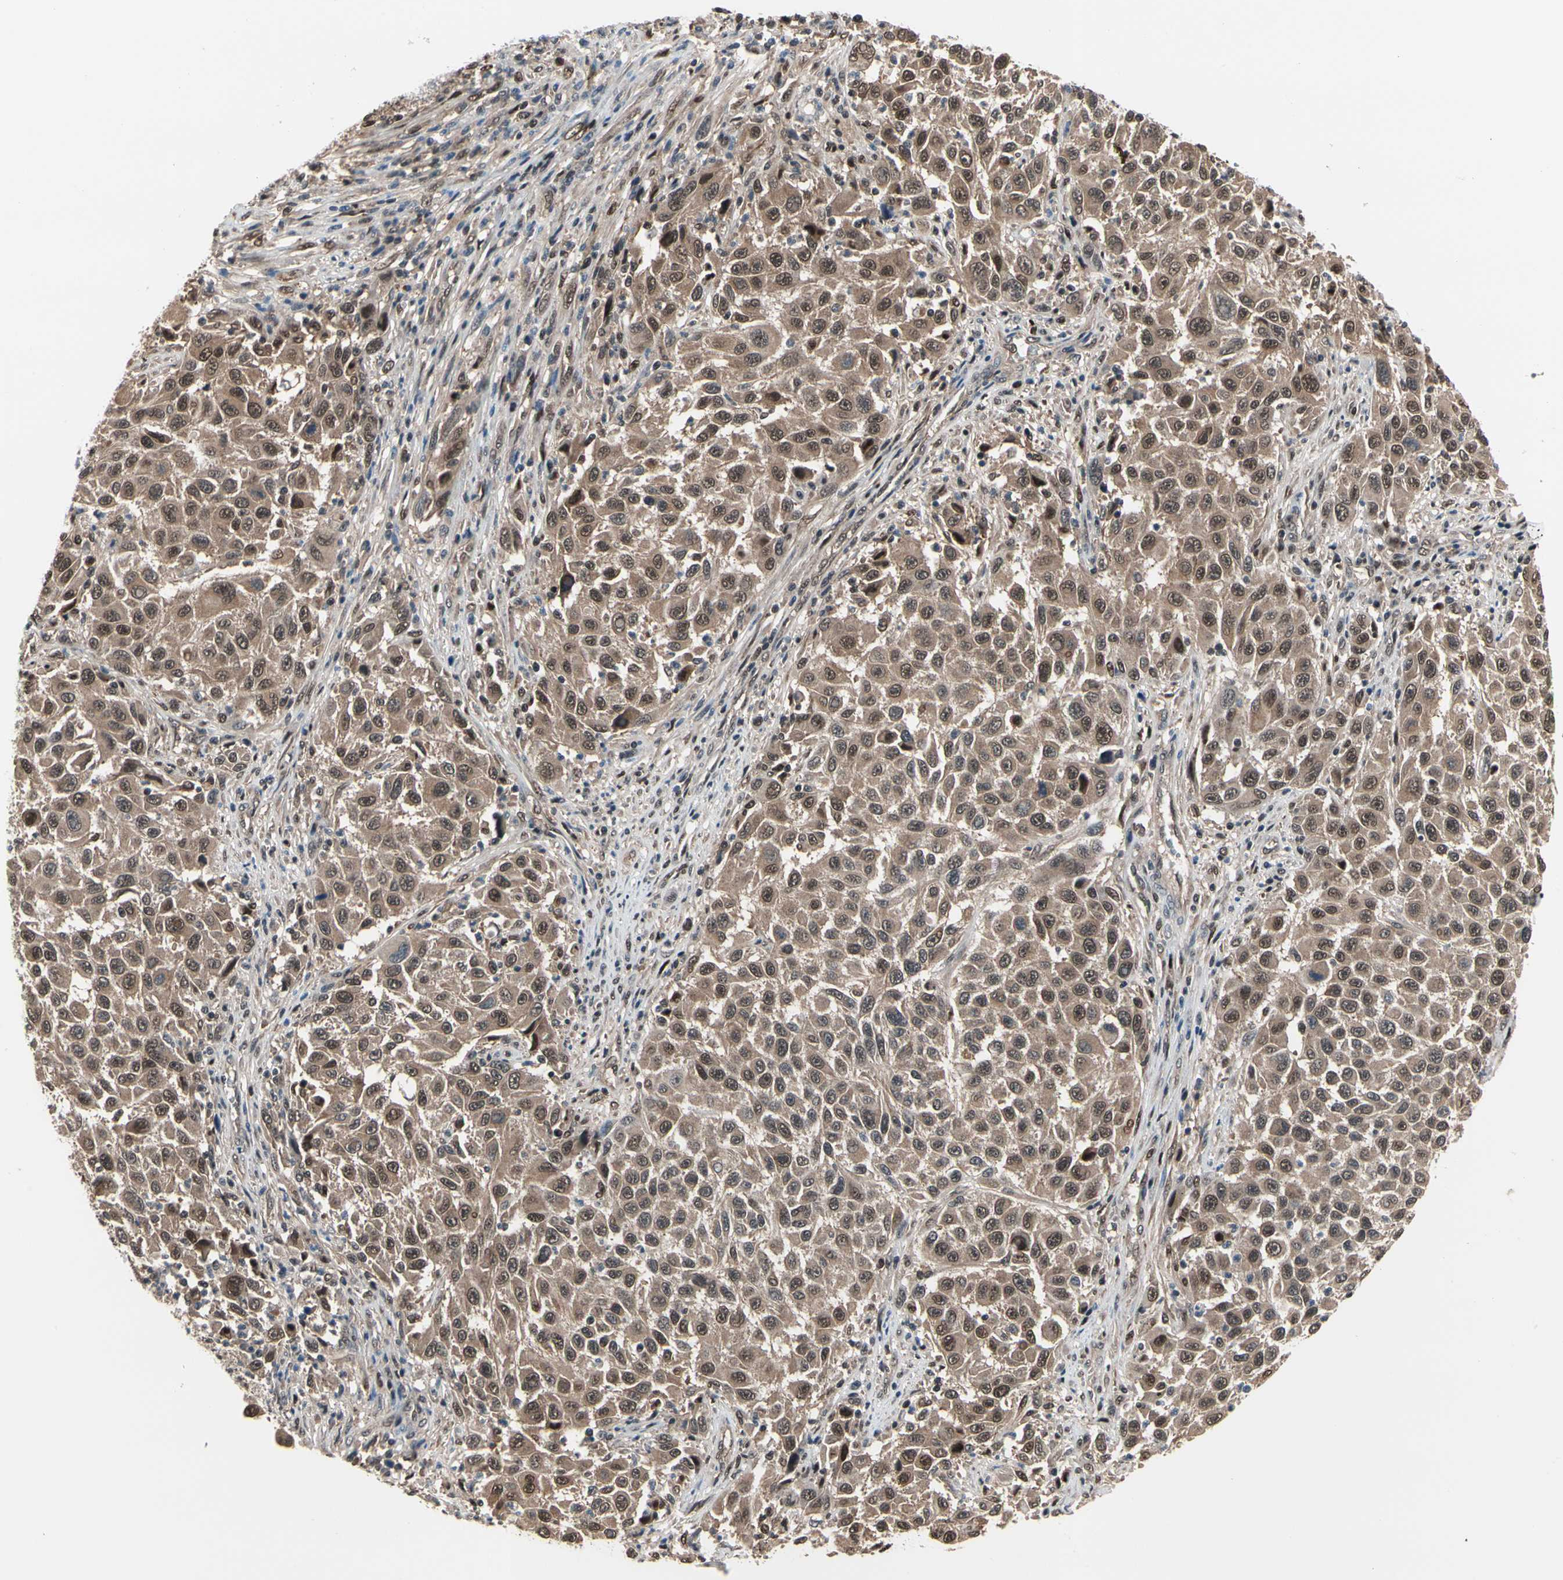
{"staining": {"intensity": "moderate", "quantity": ">75%", "location": "cytoplasmic/membranous,nuclear"}, "tissue": "melanoma", "cell_type": "Tumor cells", "image_type": "cancer", "snomed": [{"axis": "morphology", "description": "Malignant melanoma, Metastatic site"}, {"axis": "topography", "description": "Lymph node"}], "caption": "A brown stain shows moderate cytoplasmic/membranous and nuclear expression of a protein in human malignant melanoma (metastatic site) tumor cells. The protein is stained brown, and the nuclei are stained in blue (DAB (3,3'-diaminobenzidine) IHC with brightfield microscopy, high magnification).", "gene": "PSMA2", "patient": {"sex": "male", "age": 61}}